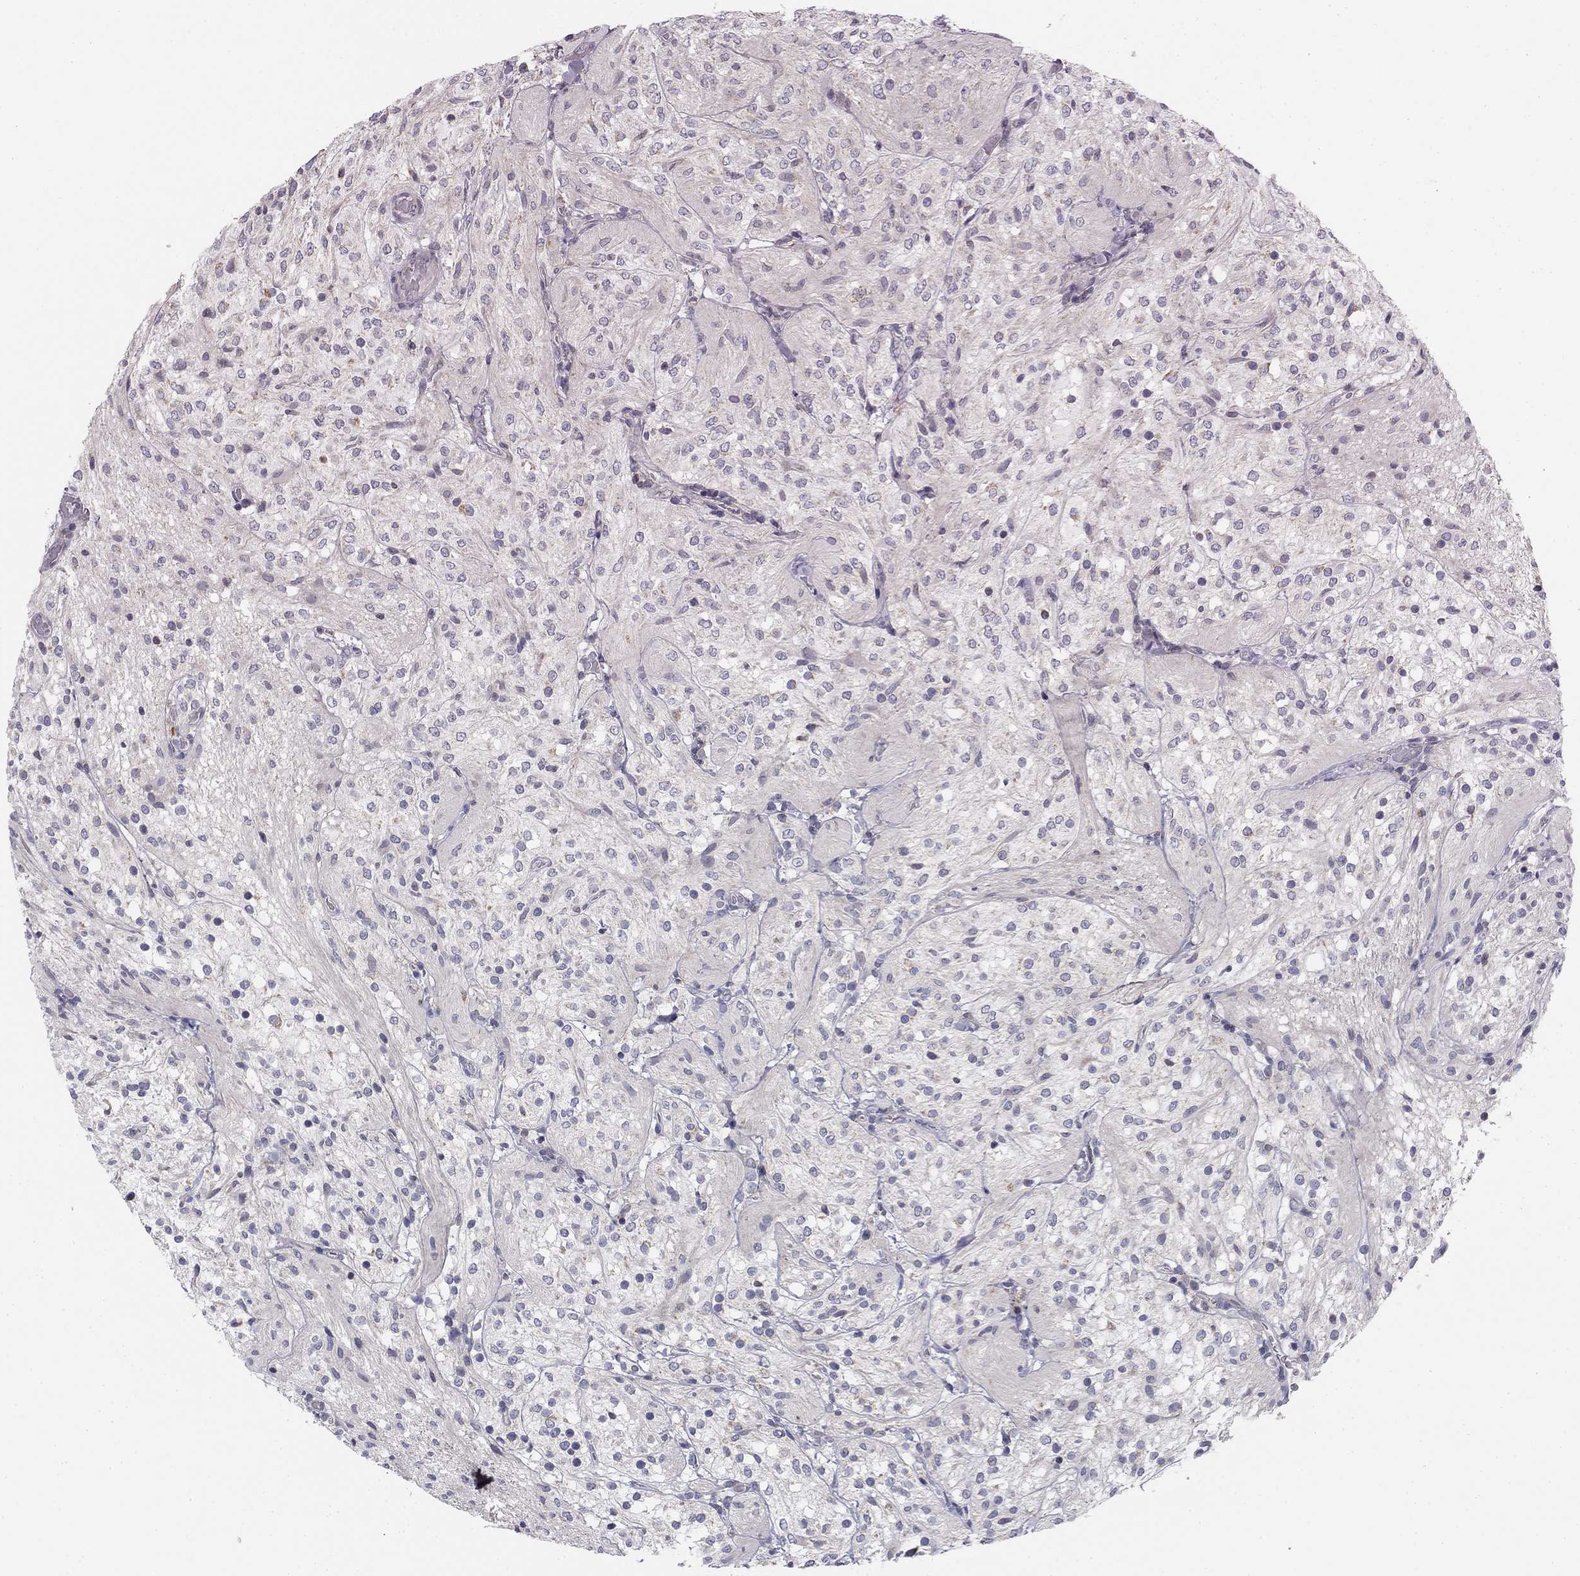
{"staining": {"intensity": "negative", "quantity": "none", "location": "none"}, "tissue": "glioma", "cell_type": "Tumor cells", "image_type": "cancer", "snomed": [{"axis": "morphology", "description": "Glioma, malignant, Low grade"}, {"axis": "topography", "description": "Brain"}], "caption": "Tumor cells are negative for protein expression in human low-grade glioma (malignant).", "gene": "SLC2A9", "patient": {"sex": "male", "age": 3}}